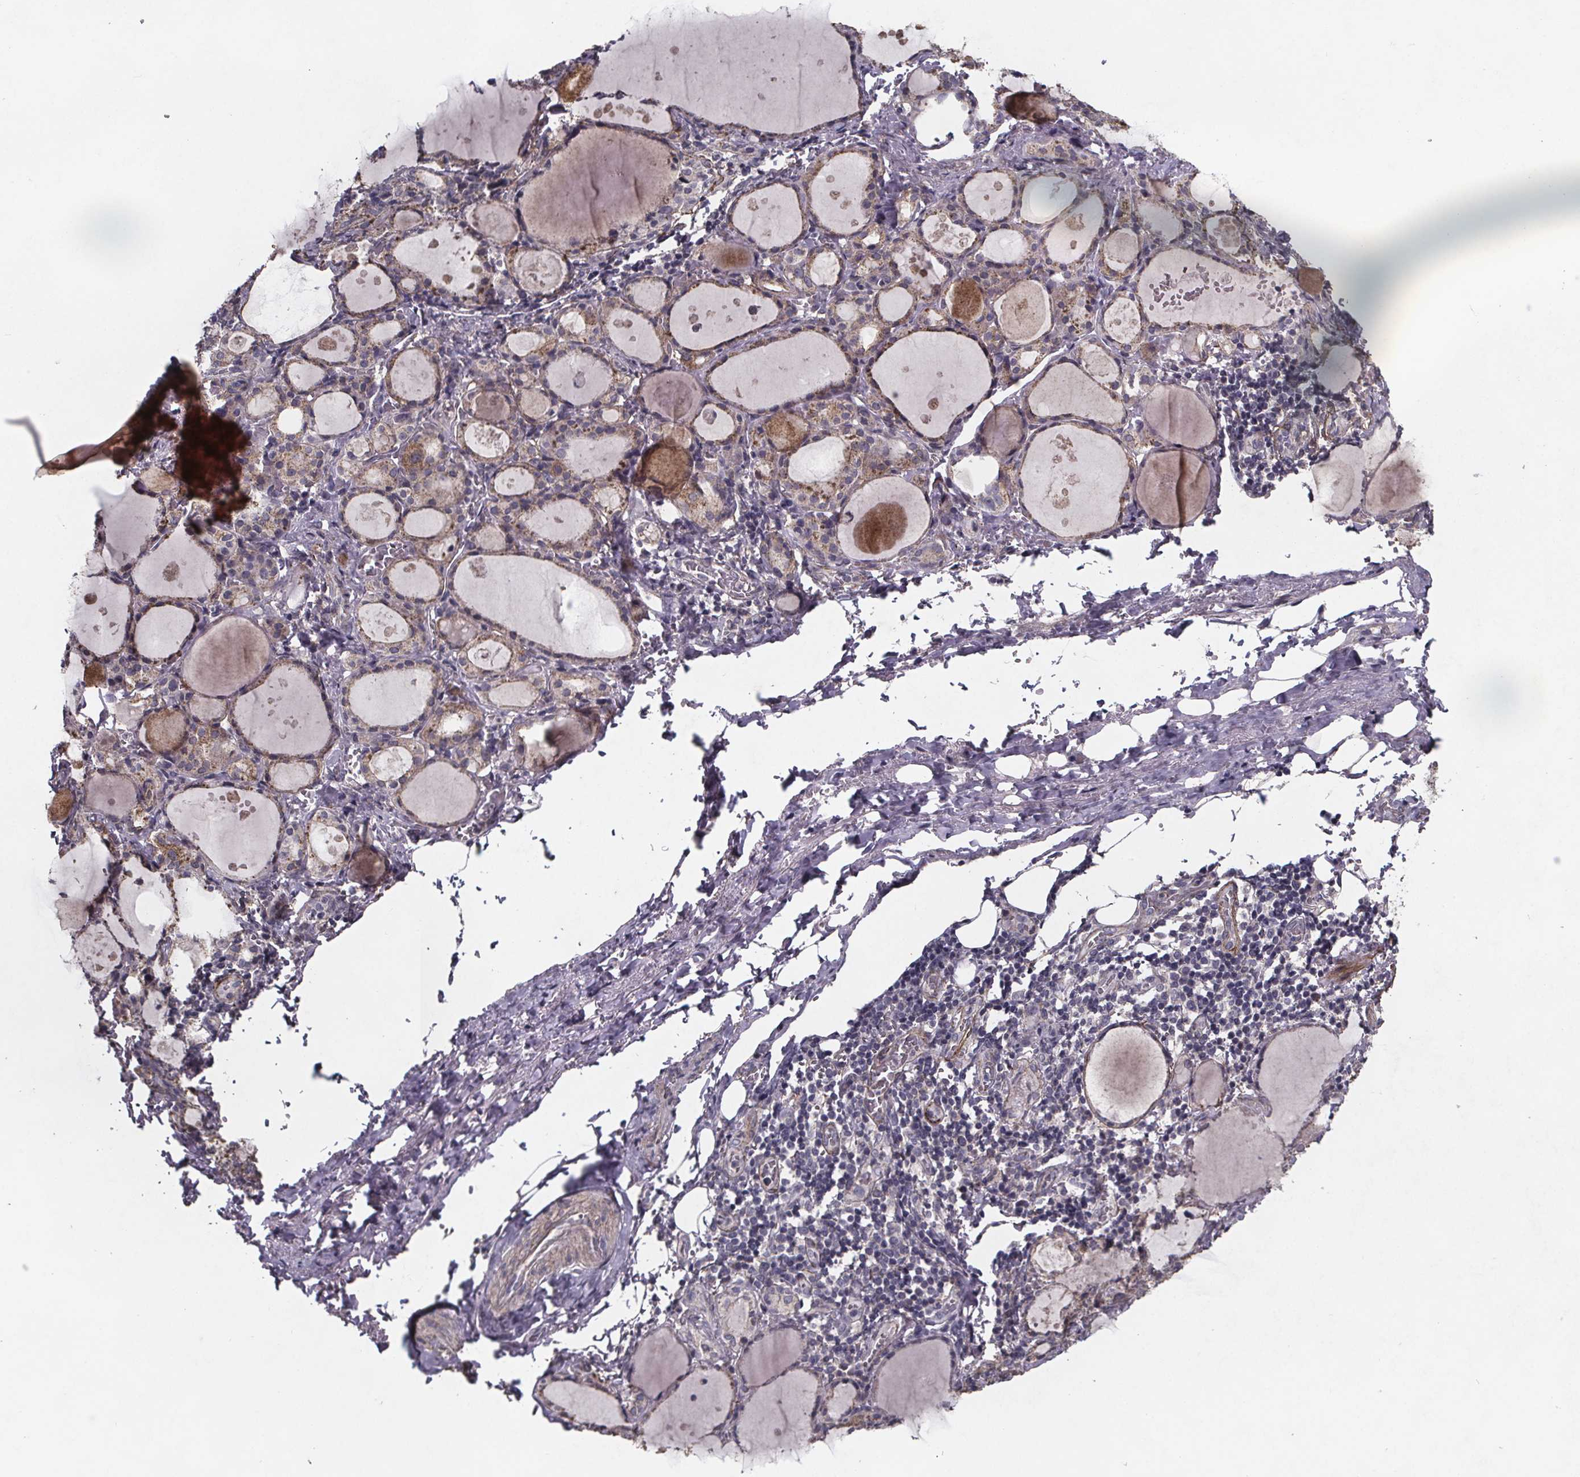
{"staining": {"intensity": "weak", "quantity": "25%-75%", "location": "cytoplasmic/membranous"}, "tissue": "thyroid gland", "cell_type": "Glandular cells", "image_type": "normal", "snomed": [{"axis": "morphology", "description": "Normal tissue, NOS"}, {"axis": "topography", "description": "Thyroid gland"}], "caption": "Glandular cells reveal low levels of weak cytoplasmic/membranous expression in about 25%-75% of cells in unremarkable human thyroid gland.", "gene": "PALLD", "patient": {"sex": "male", "age": 68}}